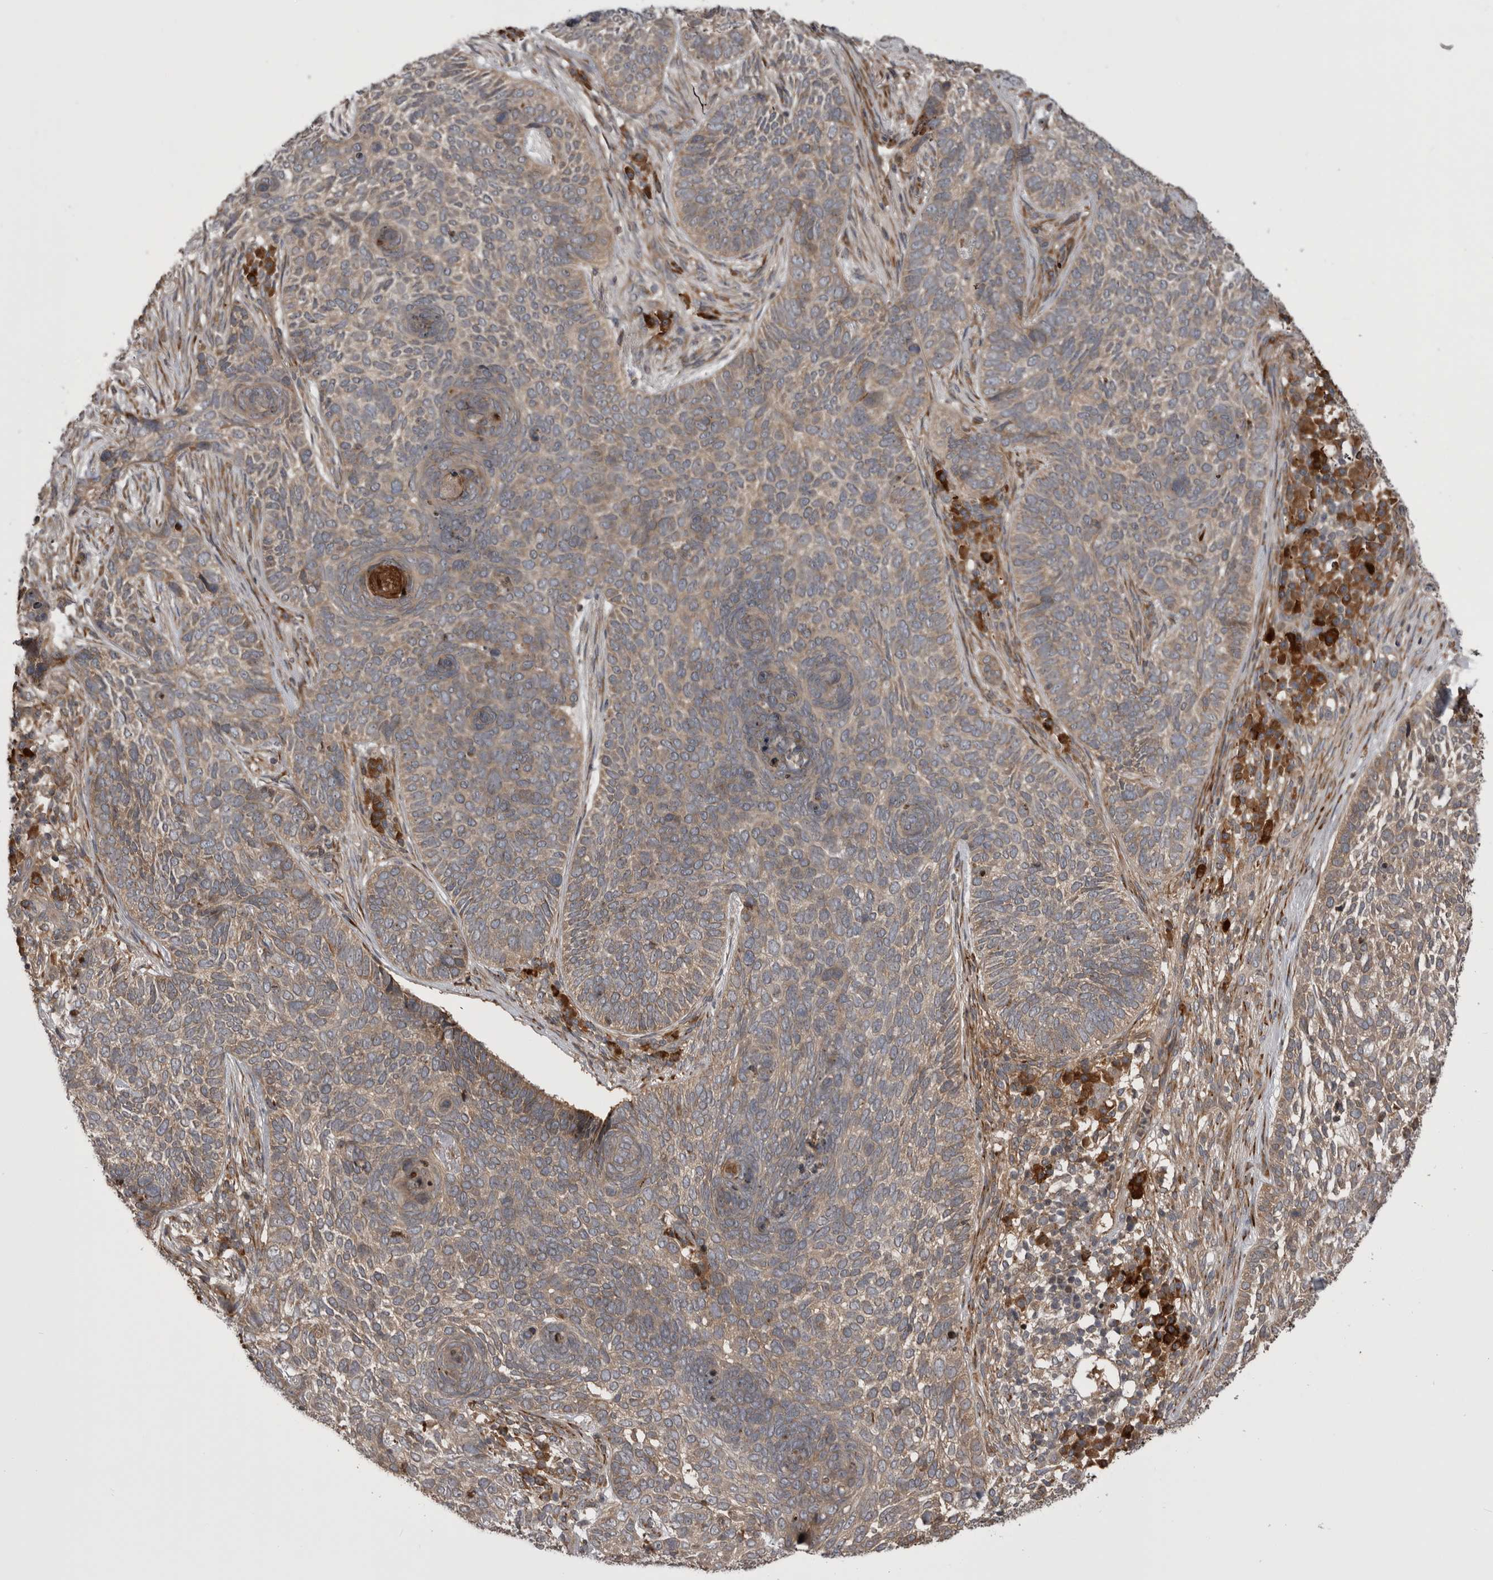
{"staining": {"intensity": "weak", "quantity": "<25%", "location": "cytoplasmic/membranous"}, "tissue": "skin cancer", "cell_type": "Tumor cells", "image_type": "cancer", "snomed": [{"axis": "morphology", "description": "Basal cell carcinoma"}, {"axis": "topography", "description": "Skin"}], "caption": "This is an IHC image of skin cancer. There is no positivity in tumor cells.", "gene": "RAB3GAP2", "patient": {"sex": "female", "age": 64}}